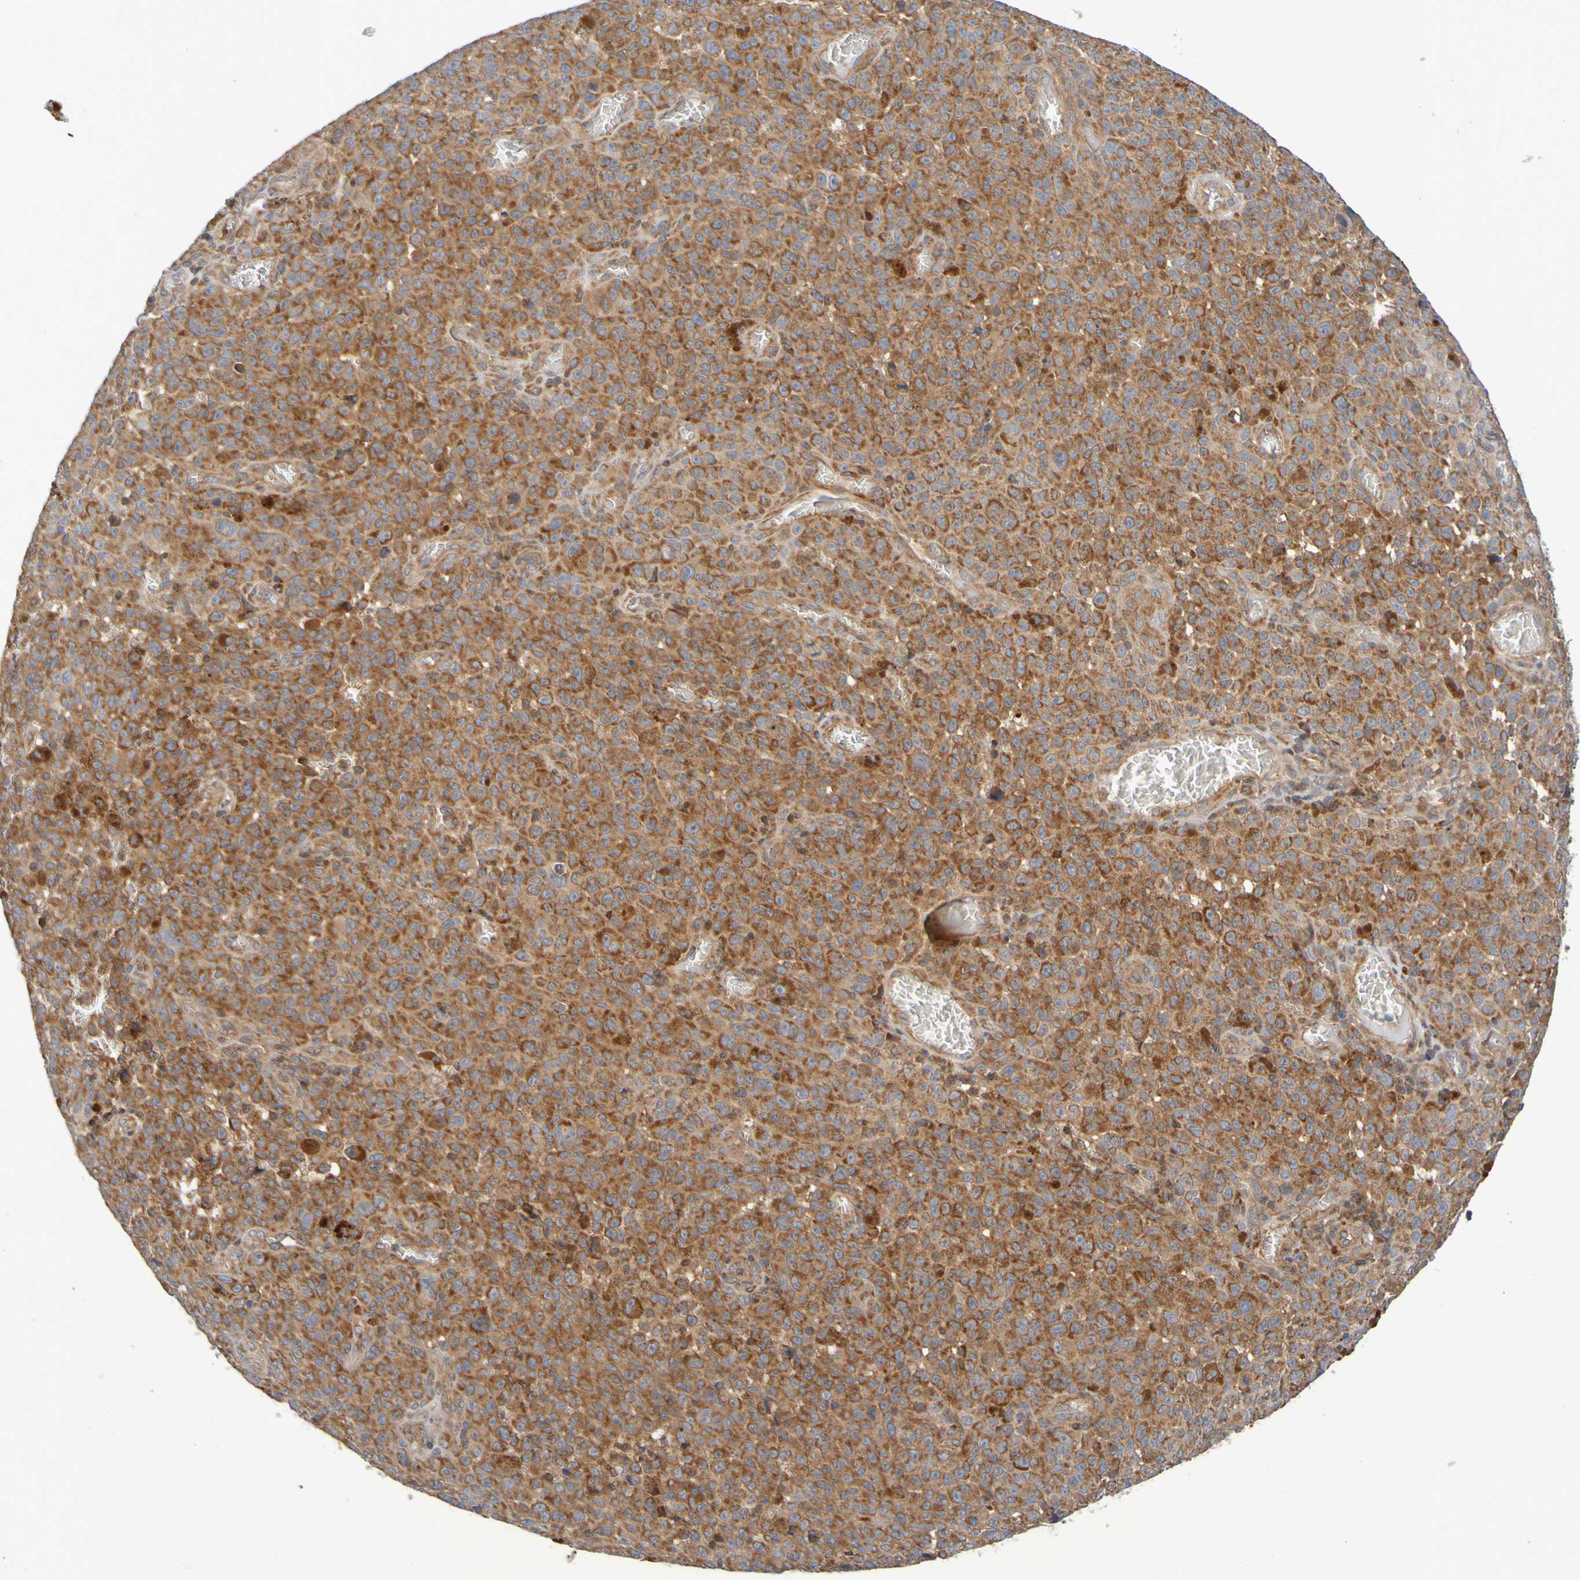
{"staining": {"intensity": "strong", "quantity": ">75%", "location": "cytoplasmic/membranous"}, "tissue": "melanoma", "cell_type": "Tumor cells", "image_type": "cancer", "snomed": [{"axis": "morphology", "description": "Malignant melanoma, NOS"}, {"axis": "topography", "description": "Skin"}], "caption": "Brown immunohistochemical staining in human melanoma shows strong cytoplasmic/membranous expression in approximately >75% of tumor cells. (IHC, brightfield microscopy, high magnification).", "gene": "CCDC51", "patient": {"sex": "female", "age": 82}}